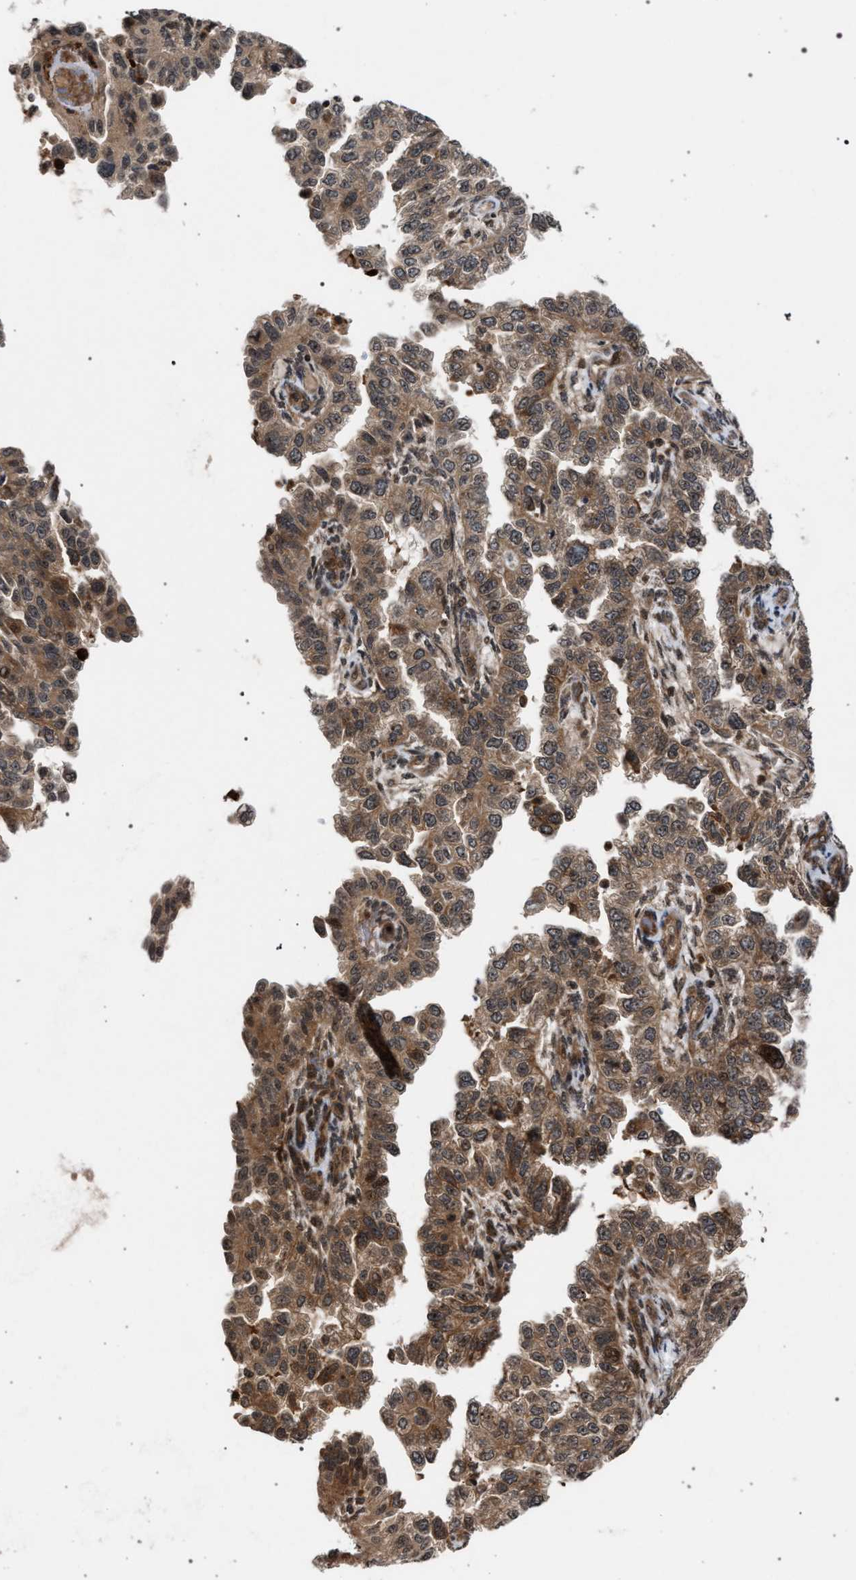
{"staining": {"intensity": "moderate", "quantity": ">75%", "location": "cytoplasmic/membranous"}, "tissue": "endometrial cancer", "cell_type": "Tumor cells", "image_type": "cancer", "snomed": [{"axis": "morphology", "description": "Adenocarcinoma, NOS"}, {"axis": "topography", "description": "Endometrium"}], "caption": "There is medium levels of moderate cytoplasmic/membranous staining in tumor cells of endometrial cancer, as demonstrated by immunohistochemical staining (brown color).", "gene": "IRAK4", "patient": {"sex": "female", "age": 85}}